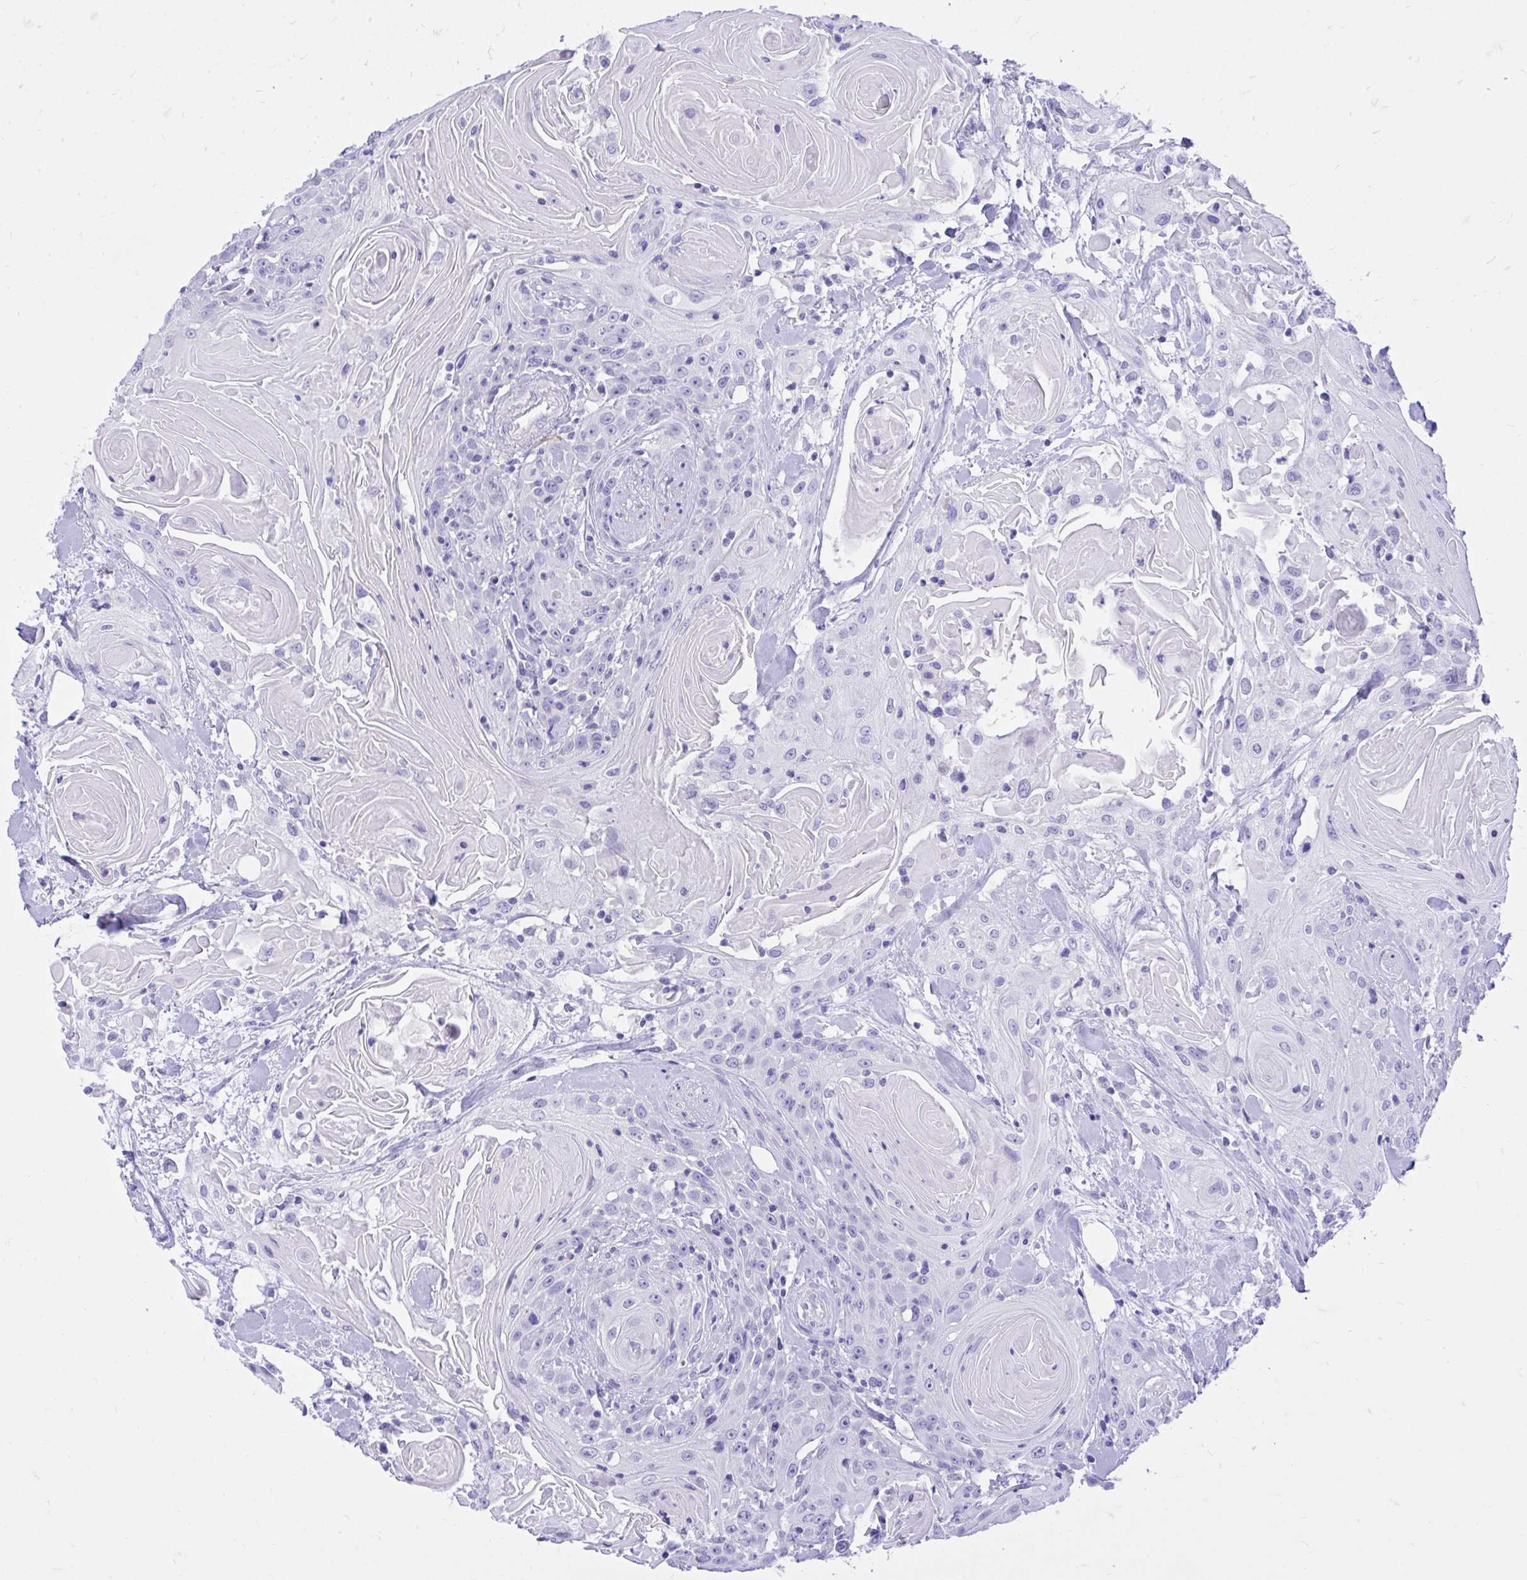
{"staining": {"intensity": "negative", "quantity": "none", "location": "none"}, "tissue": "head and neck cancer", "cell_type": "Tumor cells", "image_type": "cancer", "snomed": [{"axis": "morphology", "description": "Squamous cell carcinoma, NOS"}, {"axis": "topography", "description": "Head-Neck"}], "caption": "Human head and neck squamous cell carcinoma stained for a protein using immunohistochemistry reveals no staining in tumor cells.", "gene": "MON1A", "patient": {"sex": "female", "age": 84}}